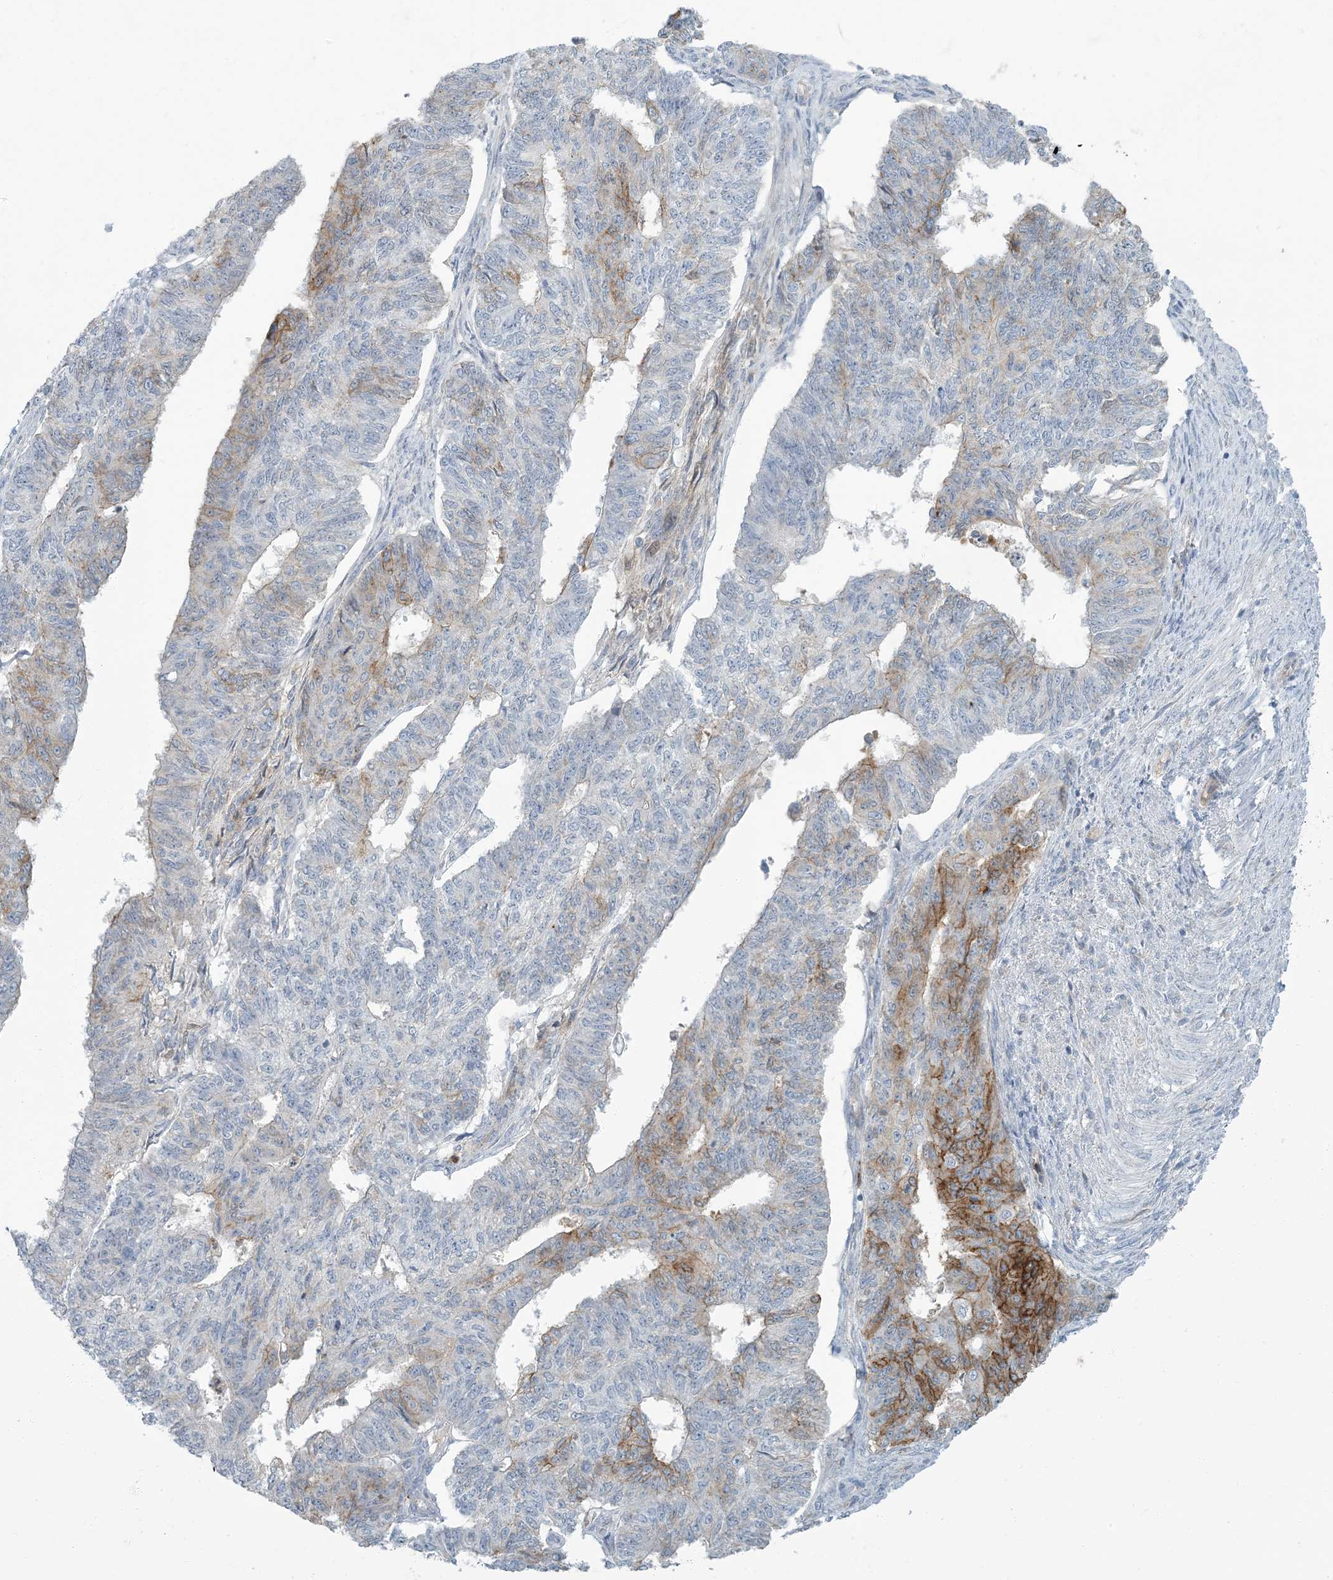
{"staining": {"intensity": "strong", "quantity": "<25%", "location": "cytoplasmic/membranous"}, "tissue": "endometrial cancer", "cell_type": "Tumor cells", "image_type": "cancer", "snomed": [{"axis": "morphology", "description": "Adenocarcinoma, NOS"}, {"axis": "topography", "description": "Endometrium"}], "caption": "A photomicrograph showing strong cytoplasmic/membranous staining in about <25% of tumor cells in endometrial cancer (adenocarcinoma), as visualized by brown immunohistochemical staining.", "gene": "EPHA4", "patient": {"sex": "female", "age": 32}}